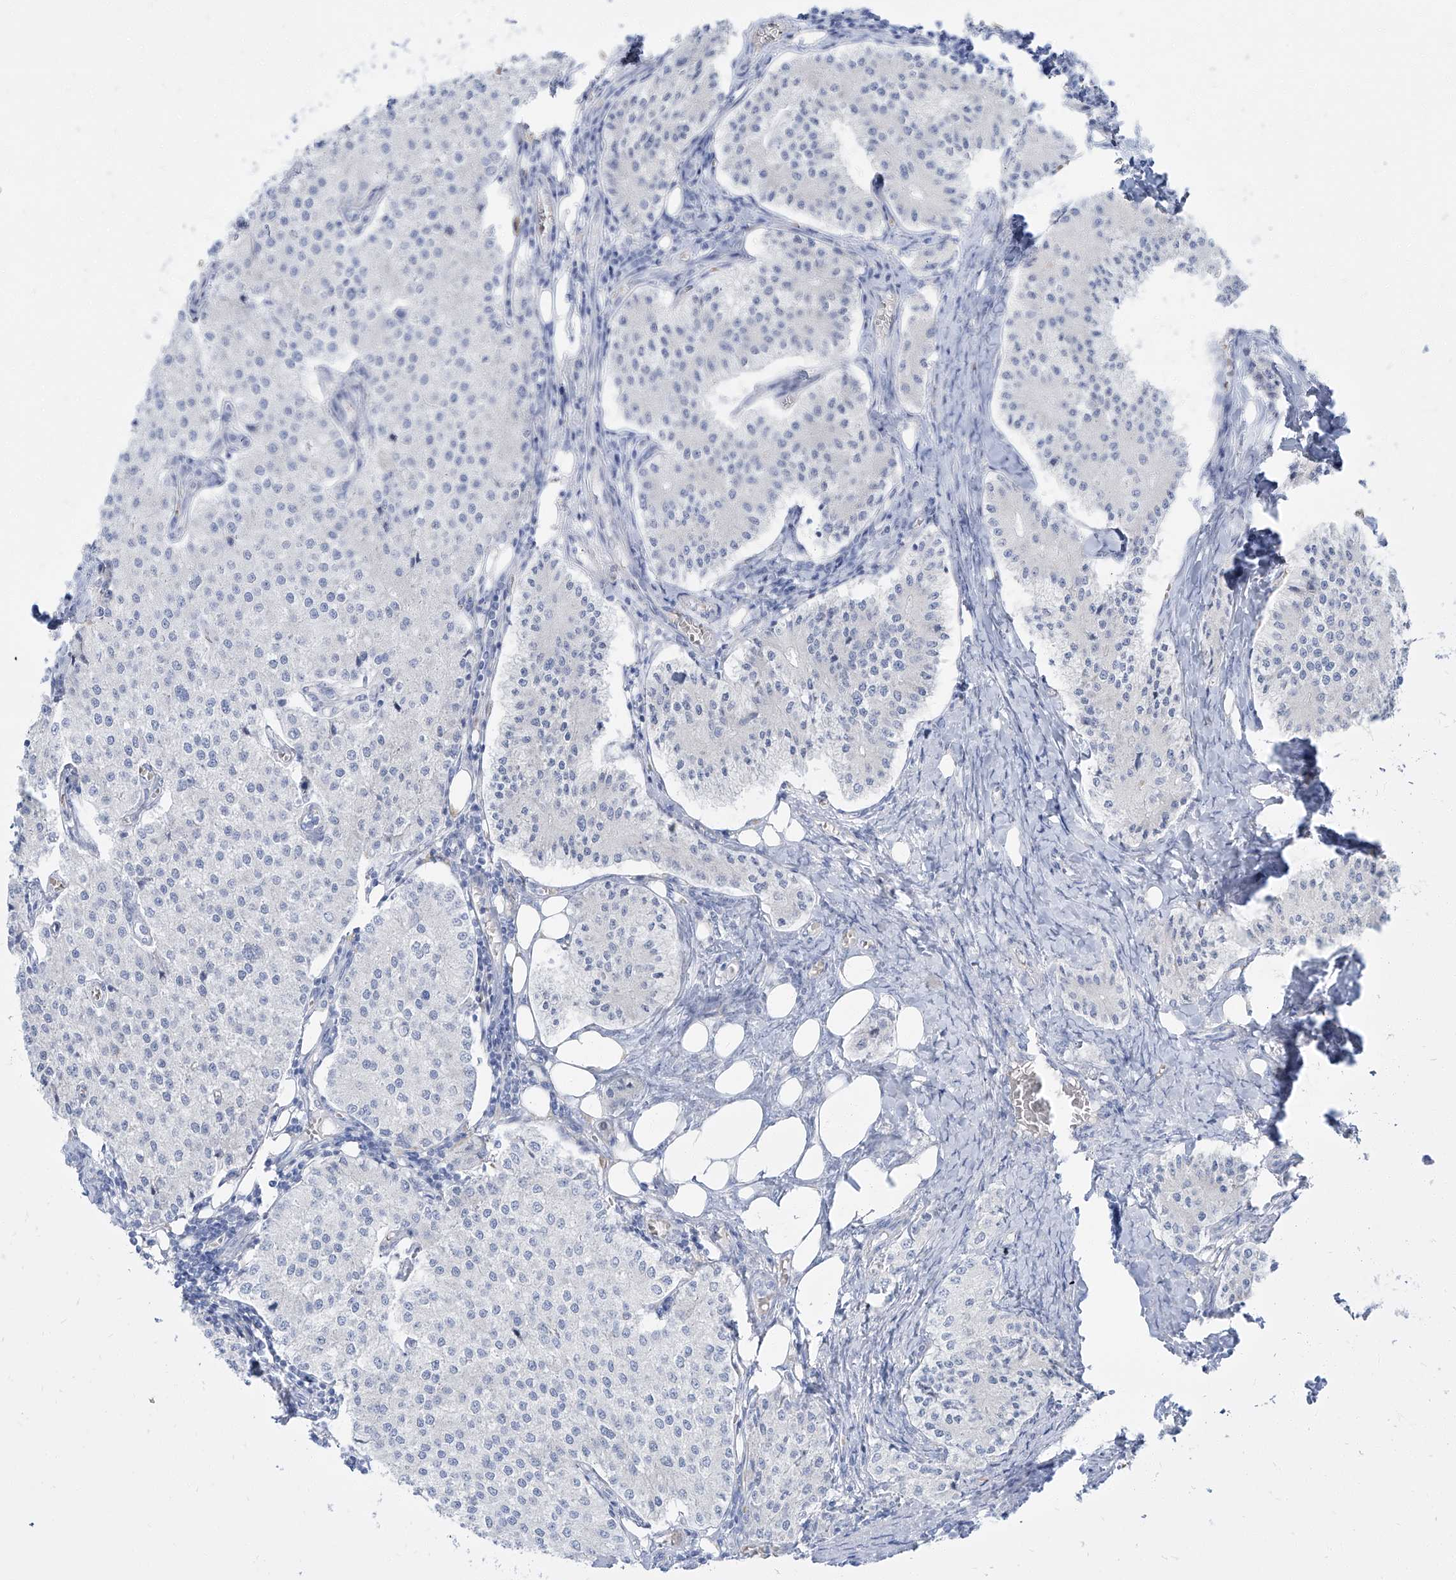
{"staining": {"intensity": "negative", "quantity": "none", "location": "none"}, "tissue": "carcinoid", "cell_type": "Tumor cells", "image_type": "cancer", "snomed": [{"axis": "morphology", "description": "Carcinoid, malignant, NOS"}, {"axis": "topography", "description": "Colon"}], "caption": "Malignant carcinoid was stained to show a protein in brown. There is no significant expression in tumor cells.", "gene": "TXLNB", "patient": {"sex": "female", "age": 52}}